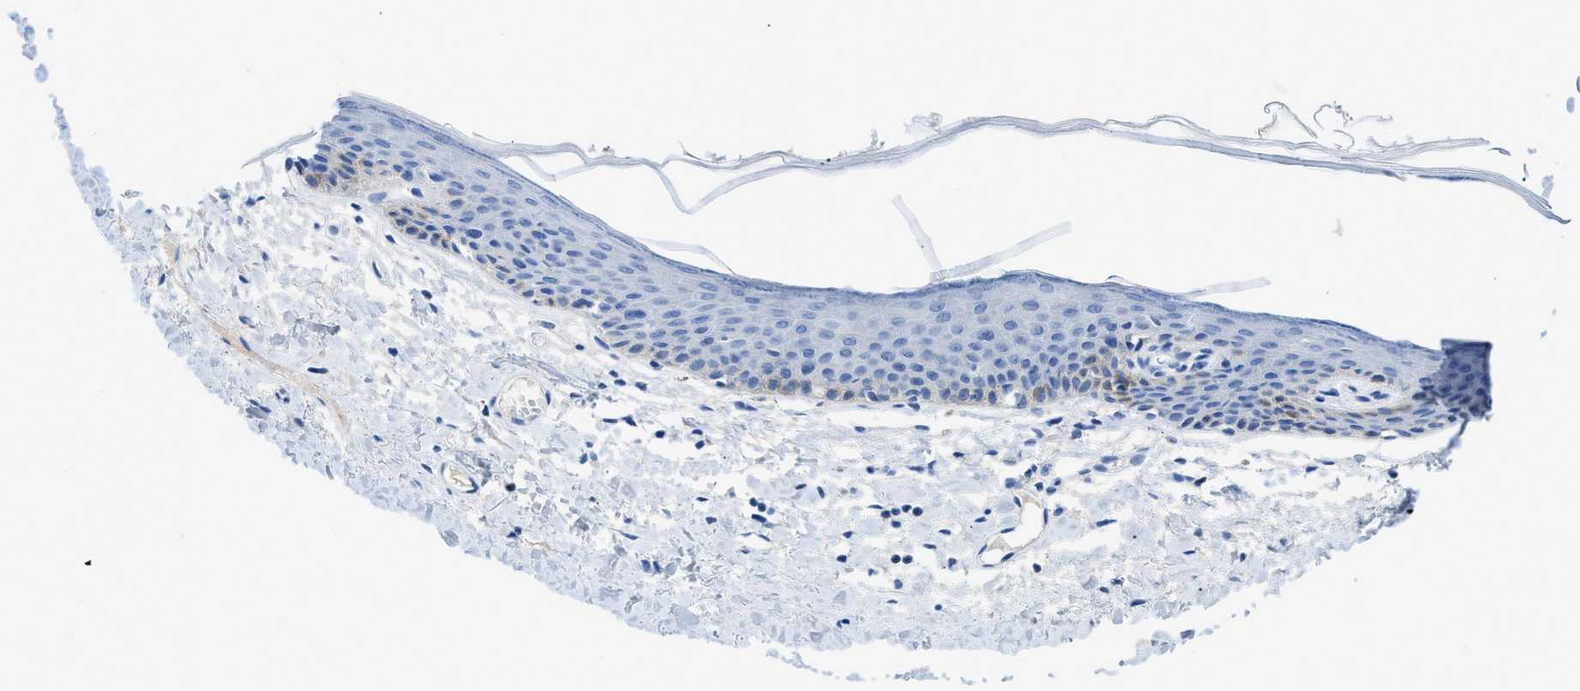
{"staining": {"intensity": "negative", "quantity": "none", "location": "none"}, "tissue": "skin", "cell_type": "Epidermal cells", "image_type": "normal", "snomed": [{"axis": "morphology", "description": "Normal tissue, NOS"}, {"axis": "topography", "description": "Vulva"}], "caption": "An immunohistochemistry photomicrograph of normal skin is shown. There is no staining in epidermal cells of skin.", "gene": "COL3A1", "patient": {"sex": "female", "age": 54}}